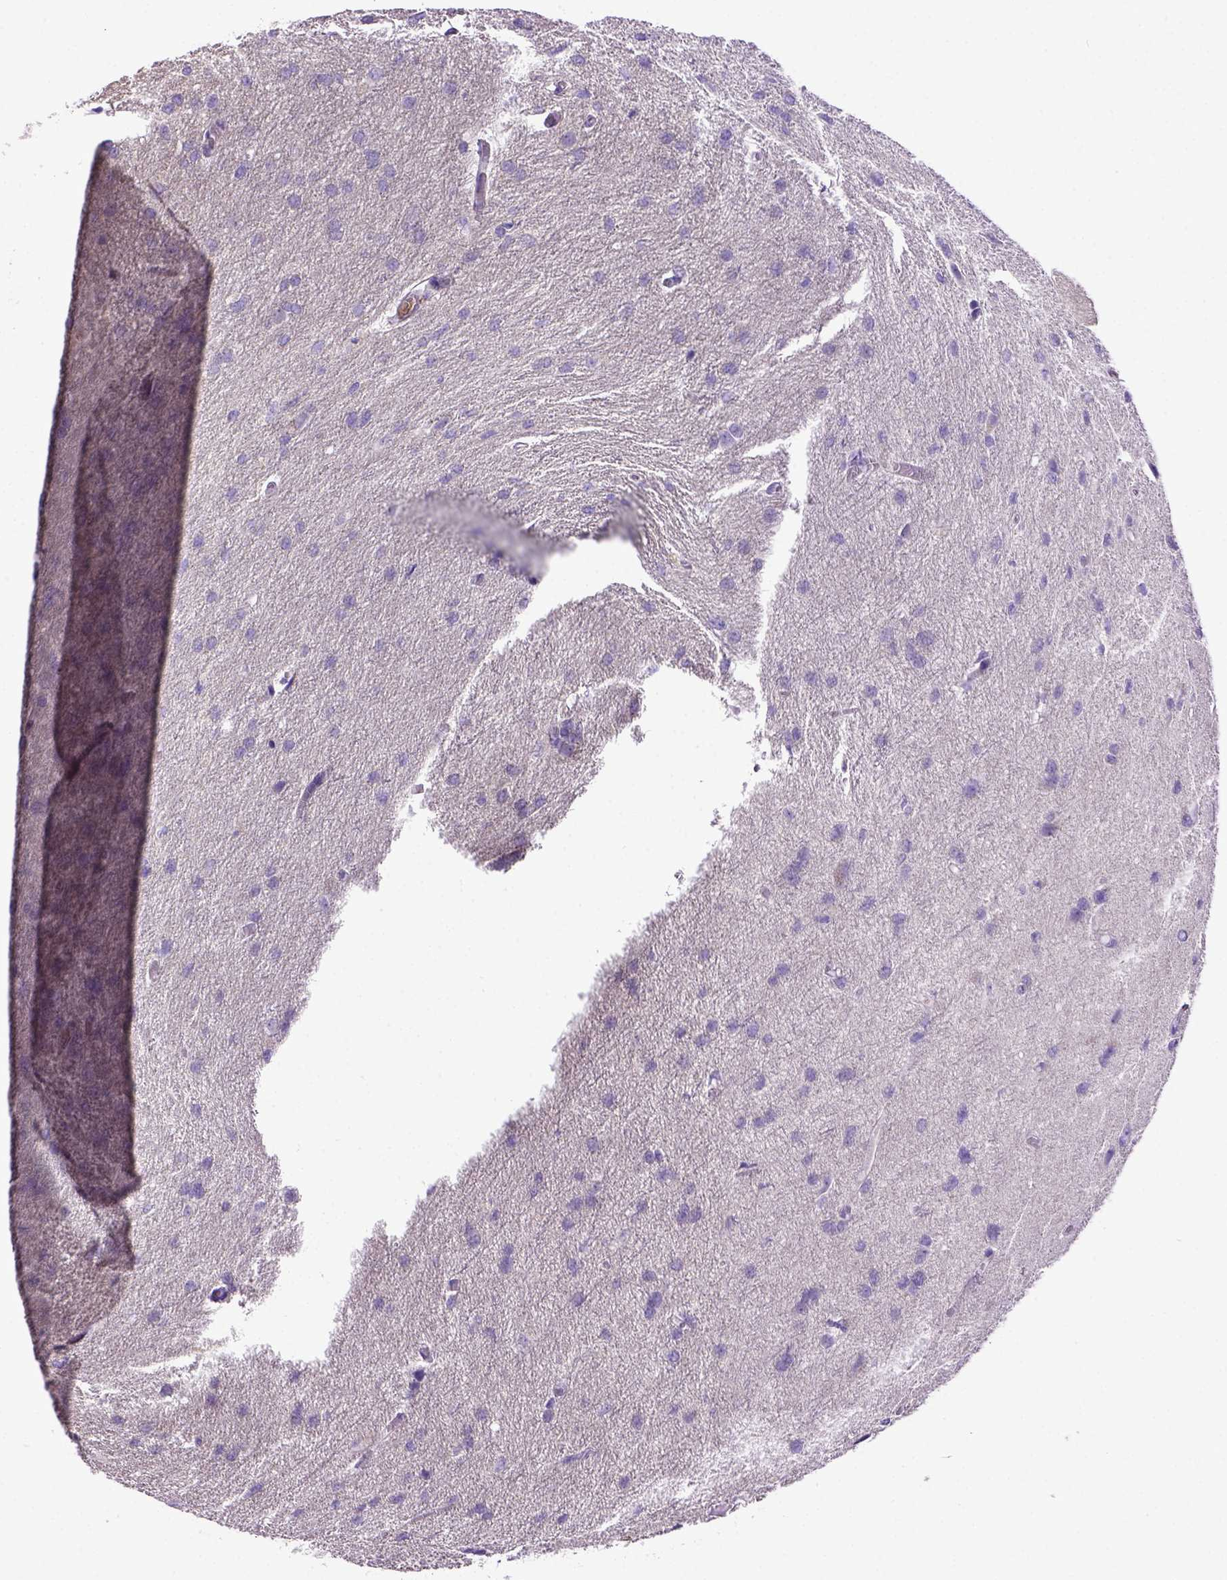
{"staining": {"intensity": "negative", "quantity": "none", "location": "none"}, "tissue": "glioma", "cell_type": "Tumor cells", "image_type": "cancer", "snomed": [{"axis": "morphology", "description": "Glioma, malignant, High grade"}, {"axis": "topography", "description": "Brain"}], "caption": "Protein analysis of glioma displays no significant expression in tumor cells. Nuclei are stained in blue.", "gene": "ADAM12", "patient": {"sex": "male", "age": 68}}